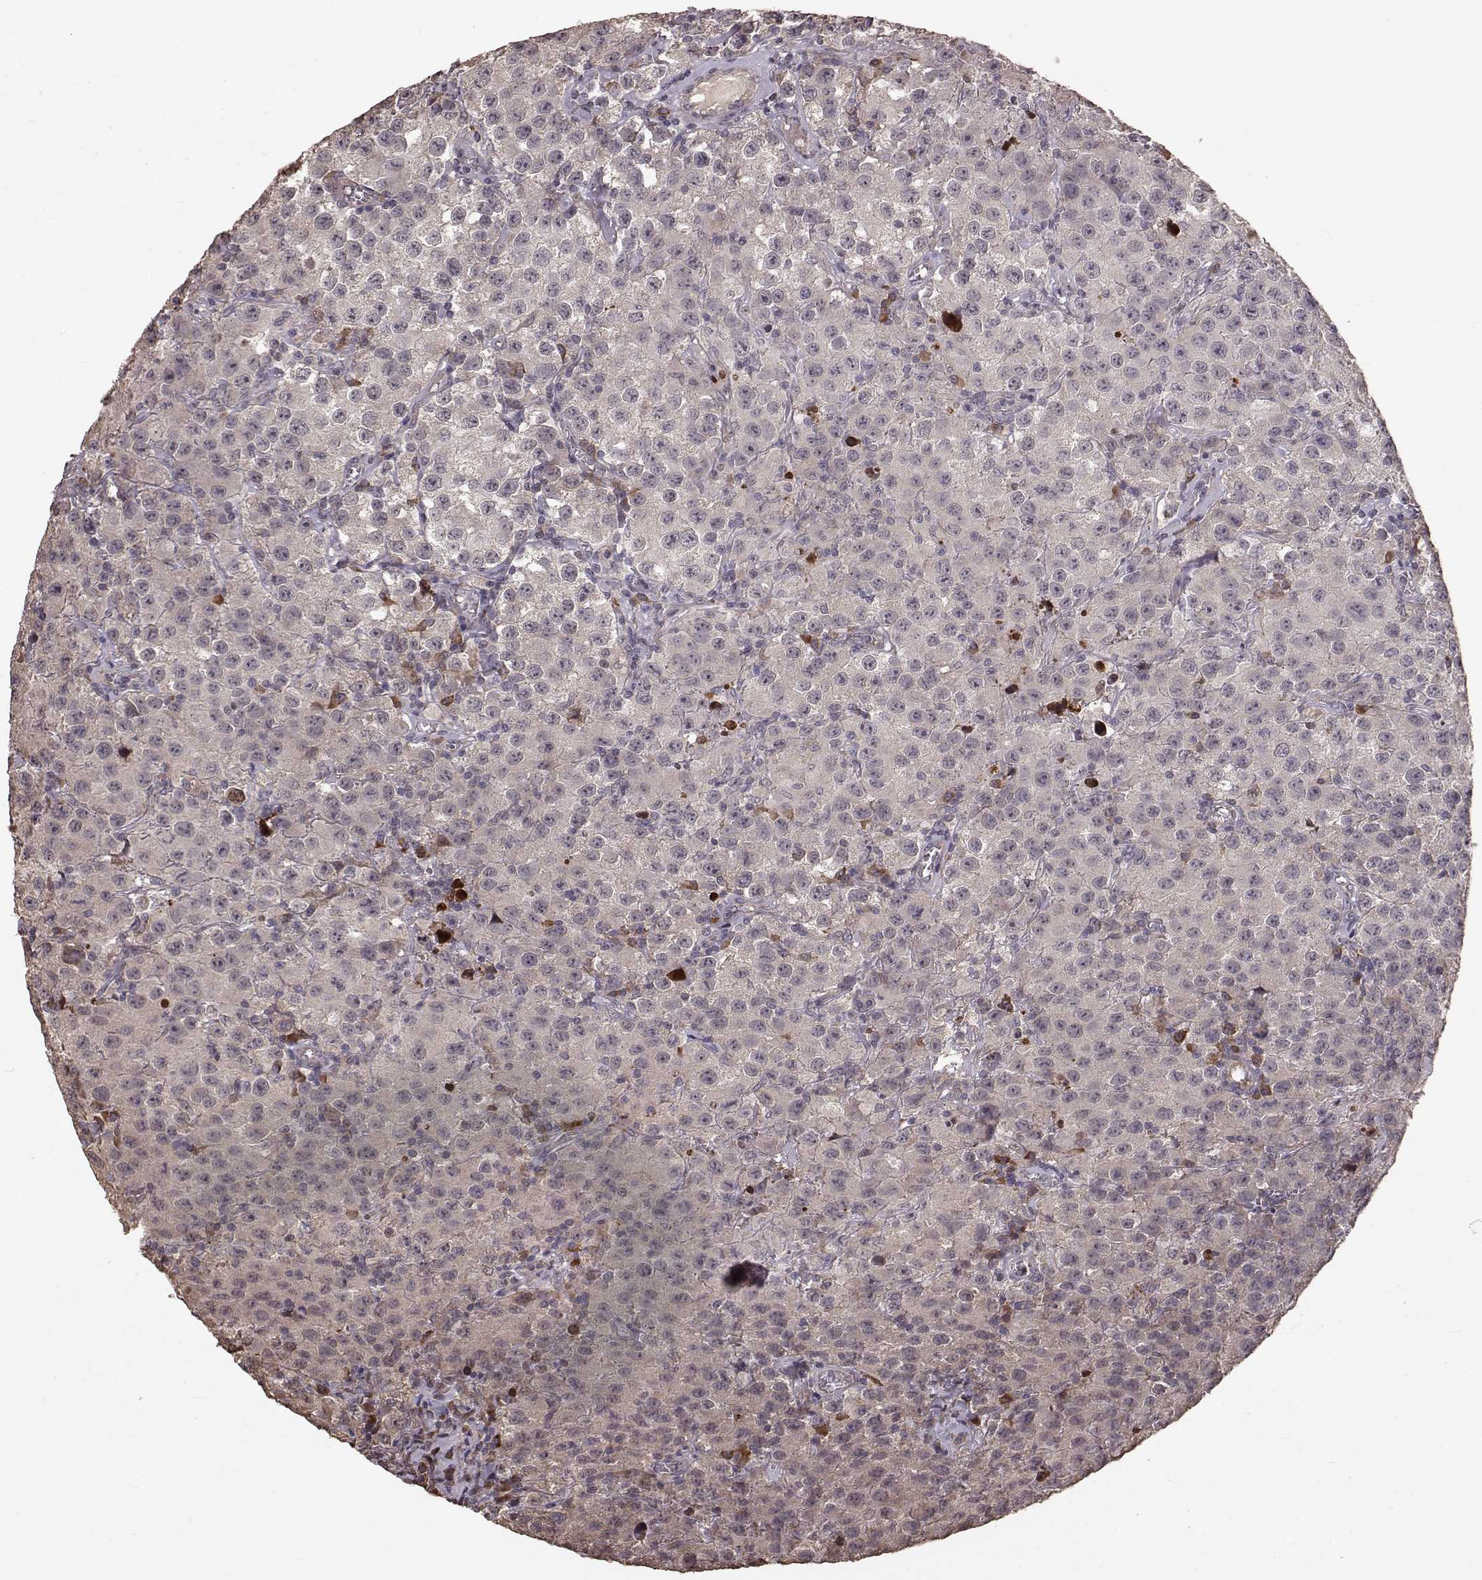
{"staining": {"intensity": "weak", "quantity": ">75%", "location": "cytoplasmic/membranous"}, "tissue": "testis cancer", "cell_type": "Tumor cells", "image_type": "cancer", "snomed": [{"axis": "morphology", "description": "Seminoma, NOS"}, {"axis": "topography", "description": "Testis"}], "caption": "Protein analysis of seminoma (testis) tissue exhibits weak cytoplasmic/membranous positivity in approximately >75% of tumor cells.", "gene": "USP15", "patient": {"sex": "male", "age": 52}}